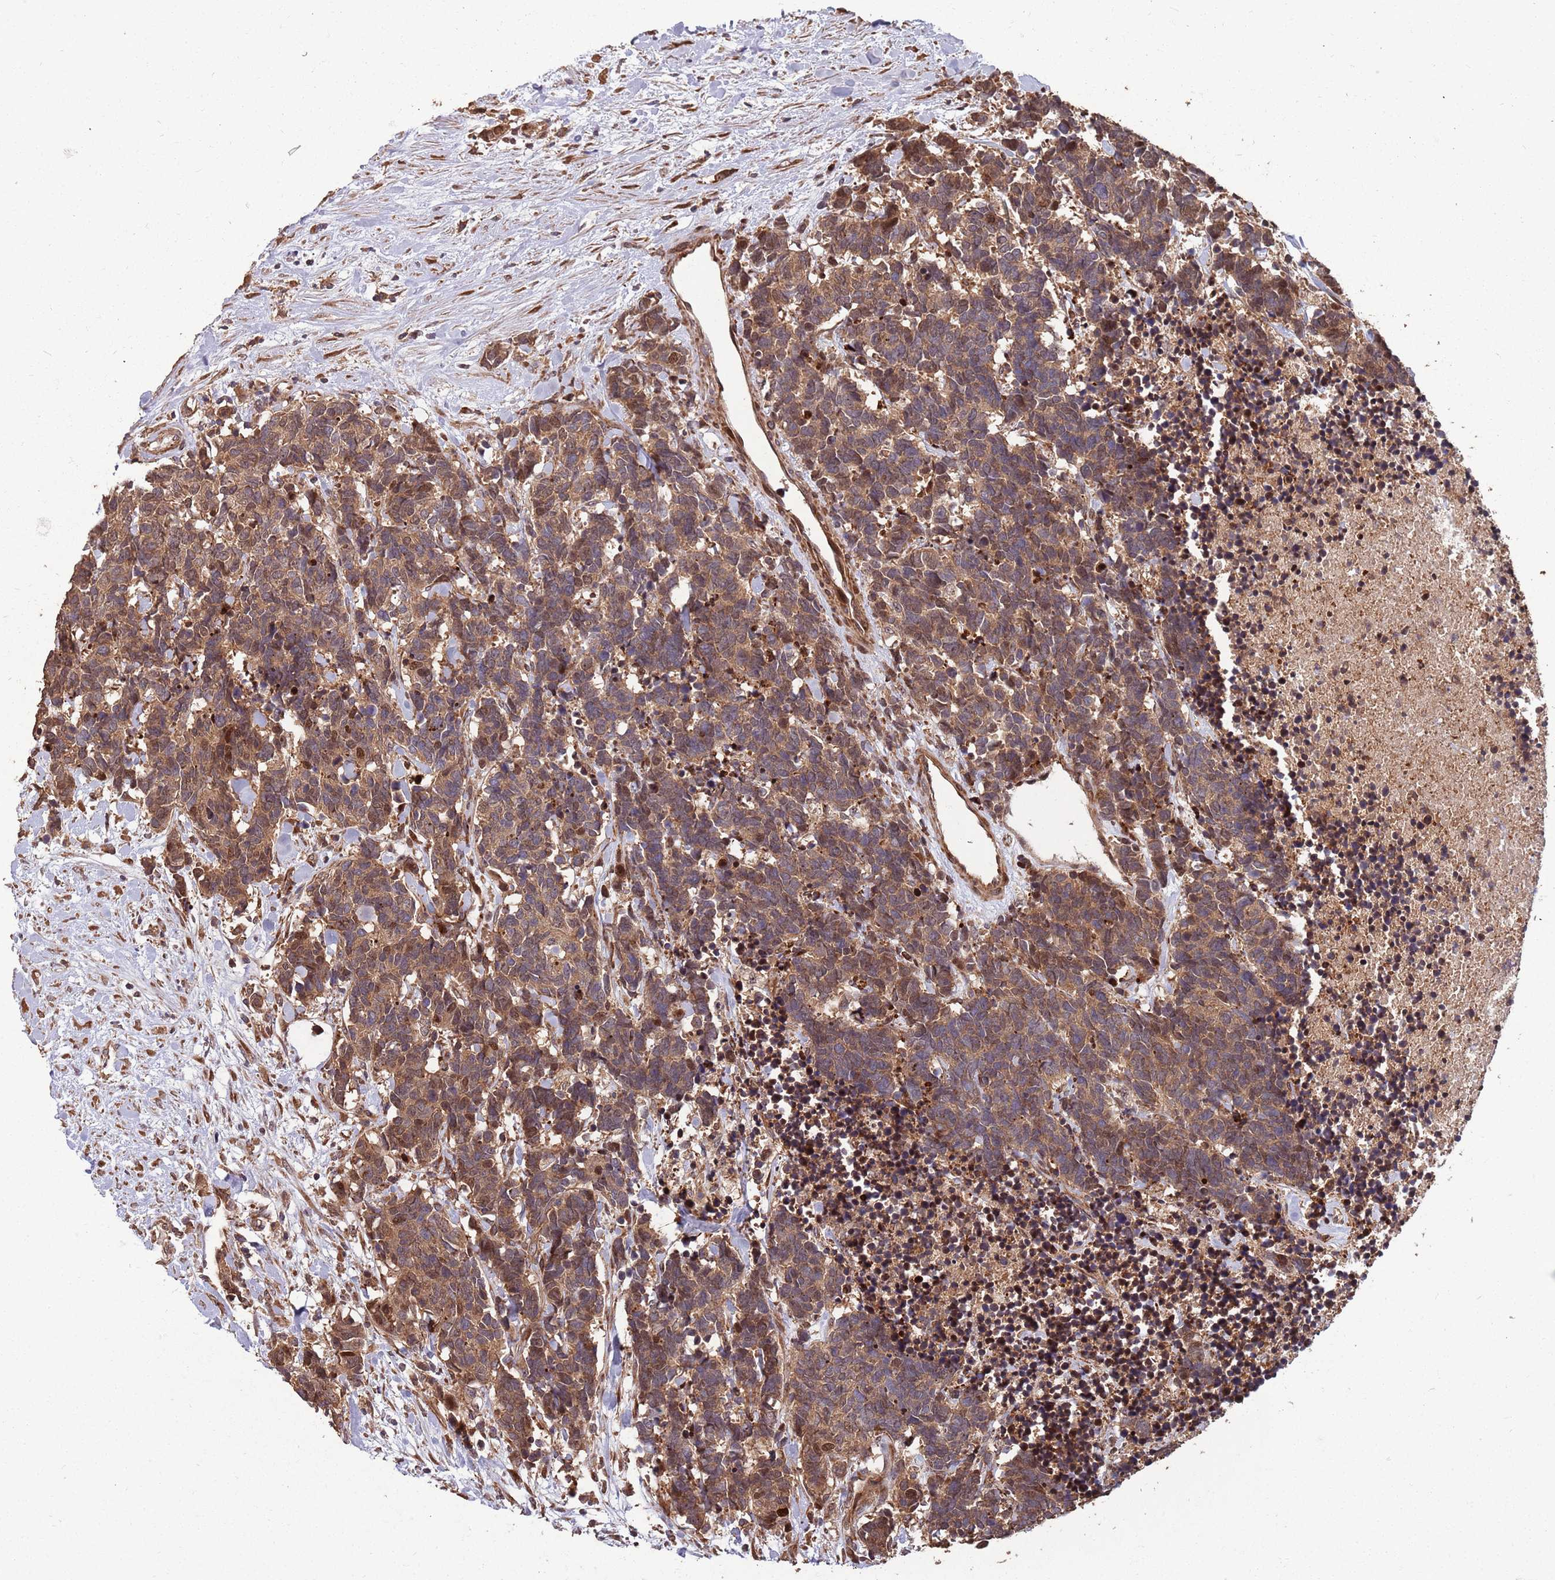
{"staining": {"intensity": "moderate", "quantity": ">75%", "location": "cytoplasmic/membranous"}, "tissue": "carcinoid", "cell_type": "Tumor cells", "image_type": "cancer", "snomed": [{"axis": "morphology", "description": "Carcinoma, NOS"}, {"axis": "morphology", "description": "Carcinoid, malignant, NOS"}, {"axis": "topography", "description": "Prostate"}], "caption": "The immunohistochemical stain labels moderate cytoplasmic/membranous staining in tumor cells of carcinoid tissue.", "gene": "ZNF428", "patient": {"sex": "male", "age": 57}}